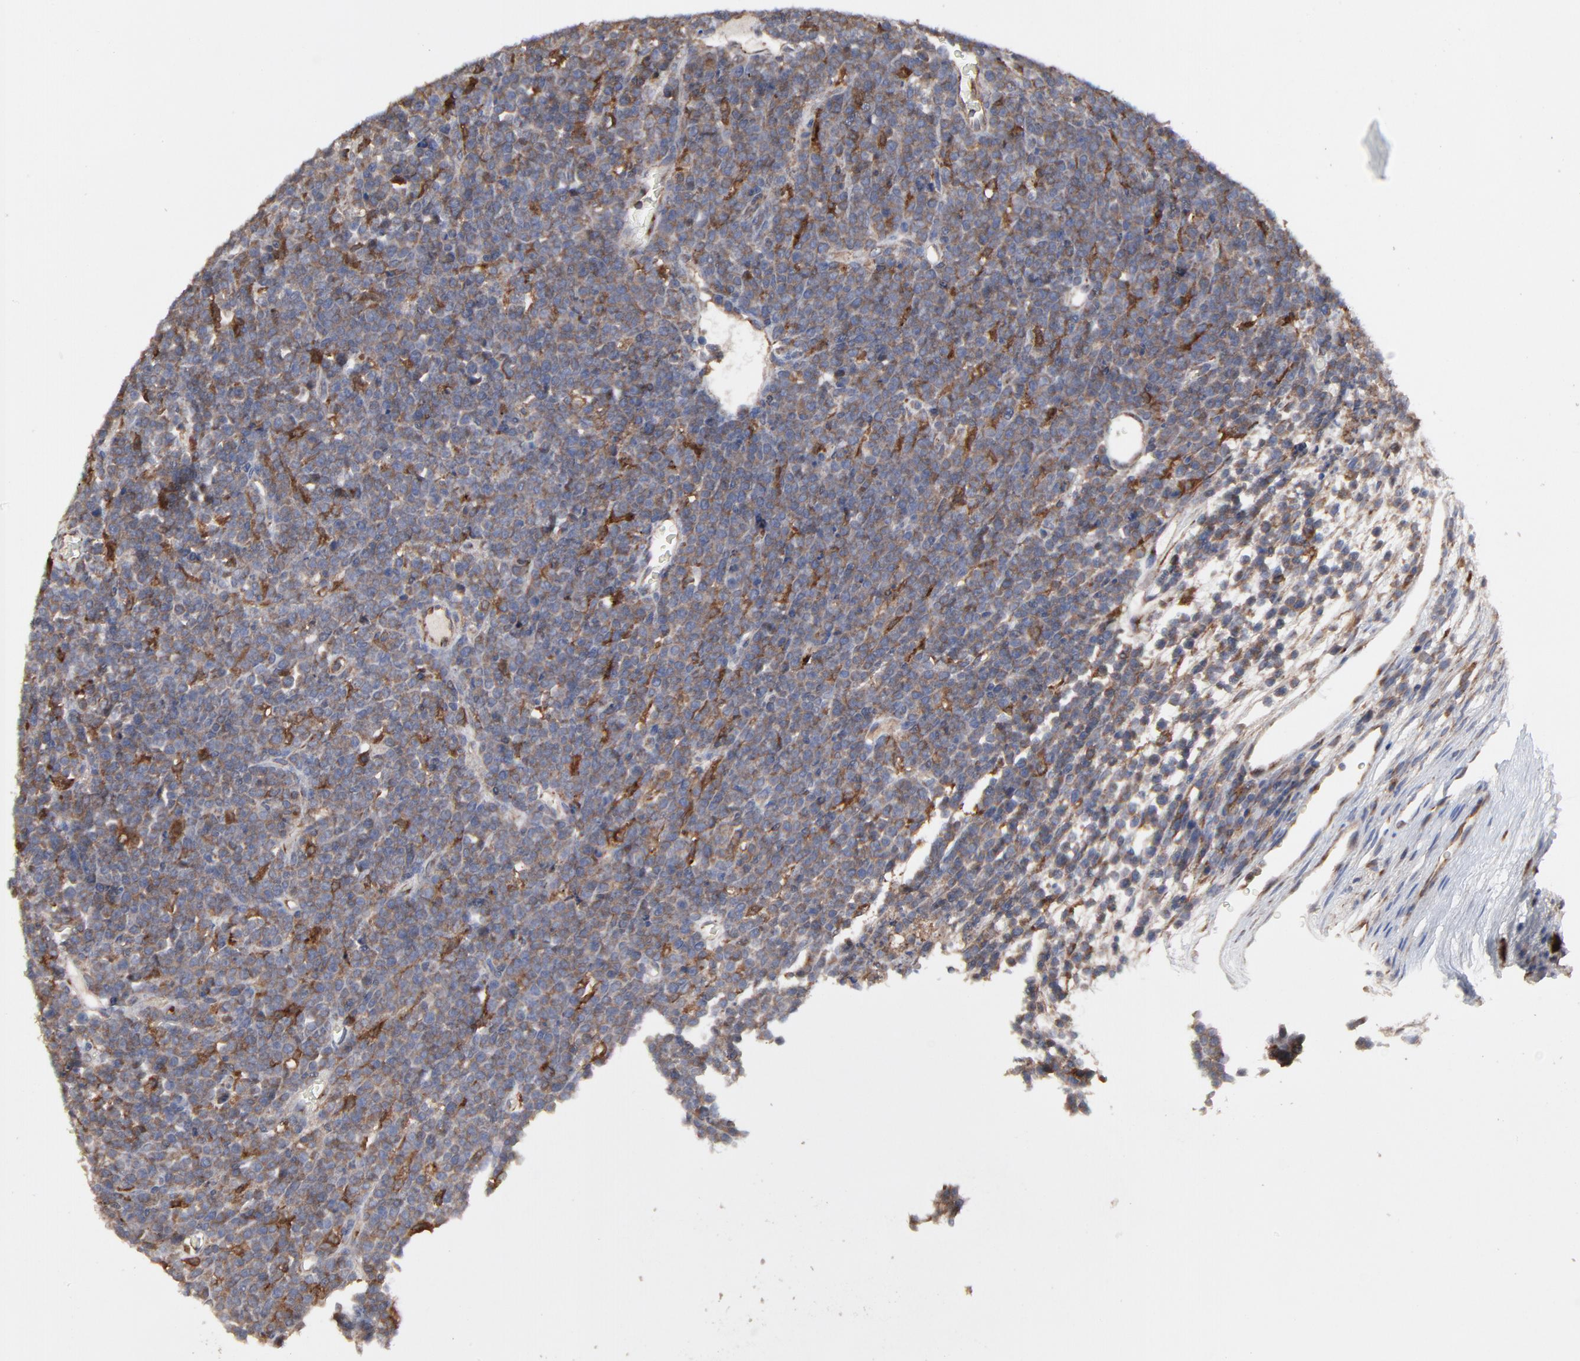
{"staining": {"intensity": "moderate", "quantity": ">75%", "location": "cytoplasmic/membranous"}, "tissue": "lymphoma", "cell_type": "Tumor cells", "image_type": "cancer", "snomed": [{"axis": "morphology", "description": "Malignant lymphoma, non-Hodgkin's type, High grade"}, {"axis": "topography", "description": "Ovary"}], "caption": "This image shows immunohistochemistry staining of high-grade malignant lymphoma, non-Hodgkin's type, with medium moderate cytoplasmic/membranous staining in about >75% of tumor cells.", "gene": "RAB9A", "patient": {"sex": "female", "age": 56}}